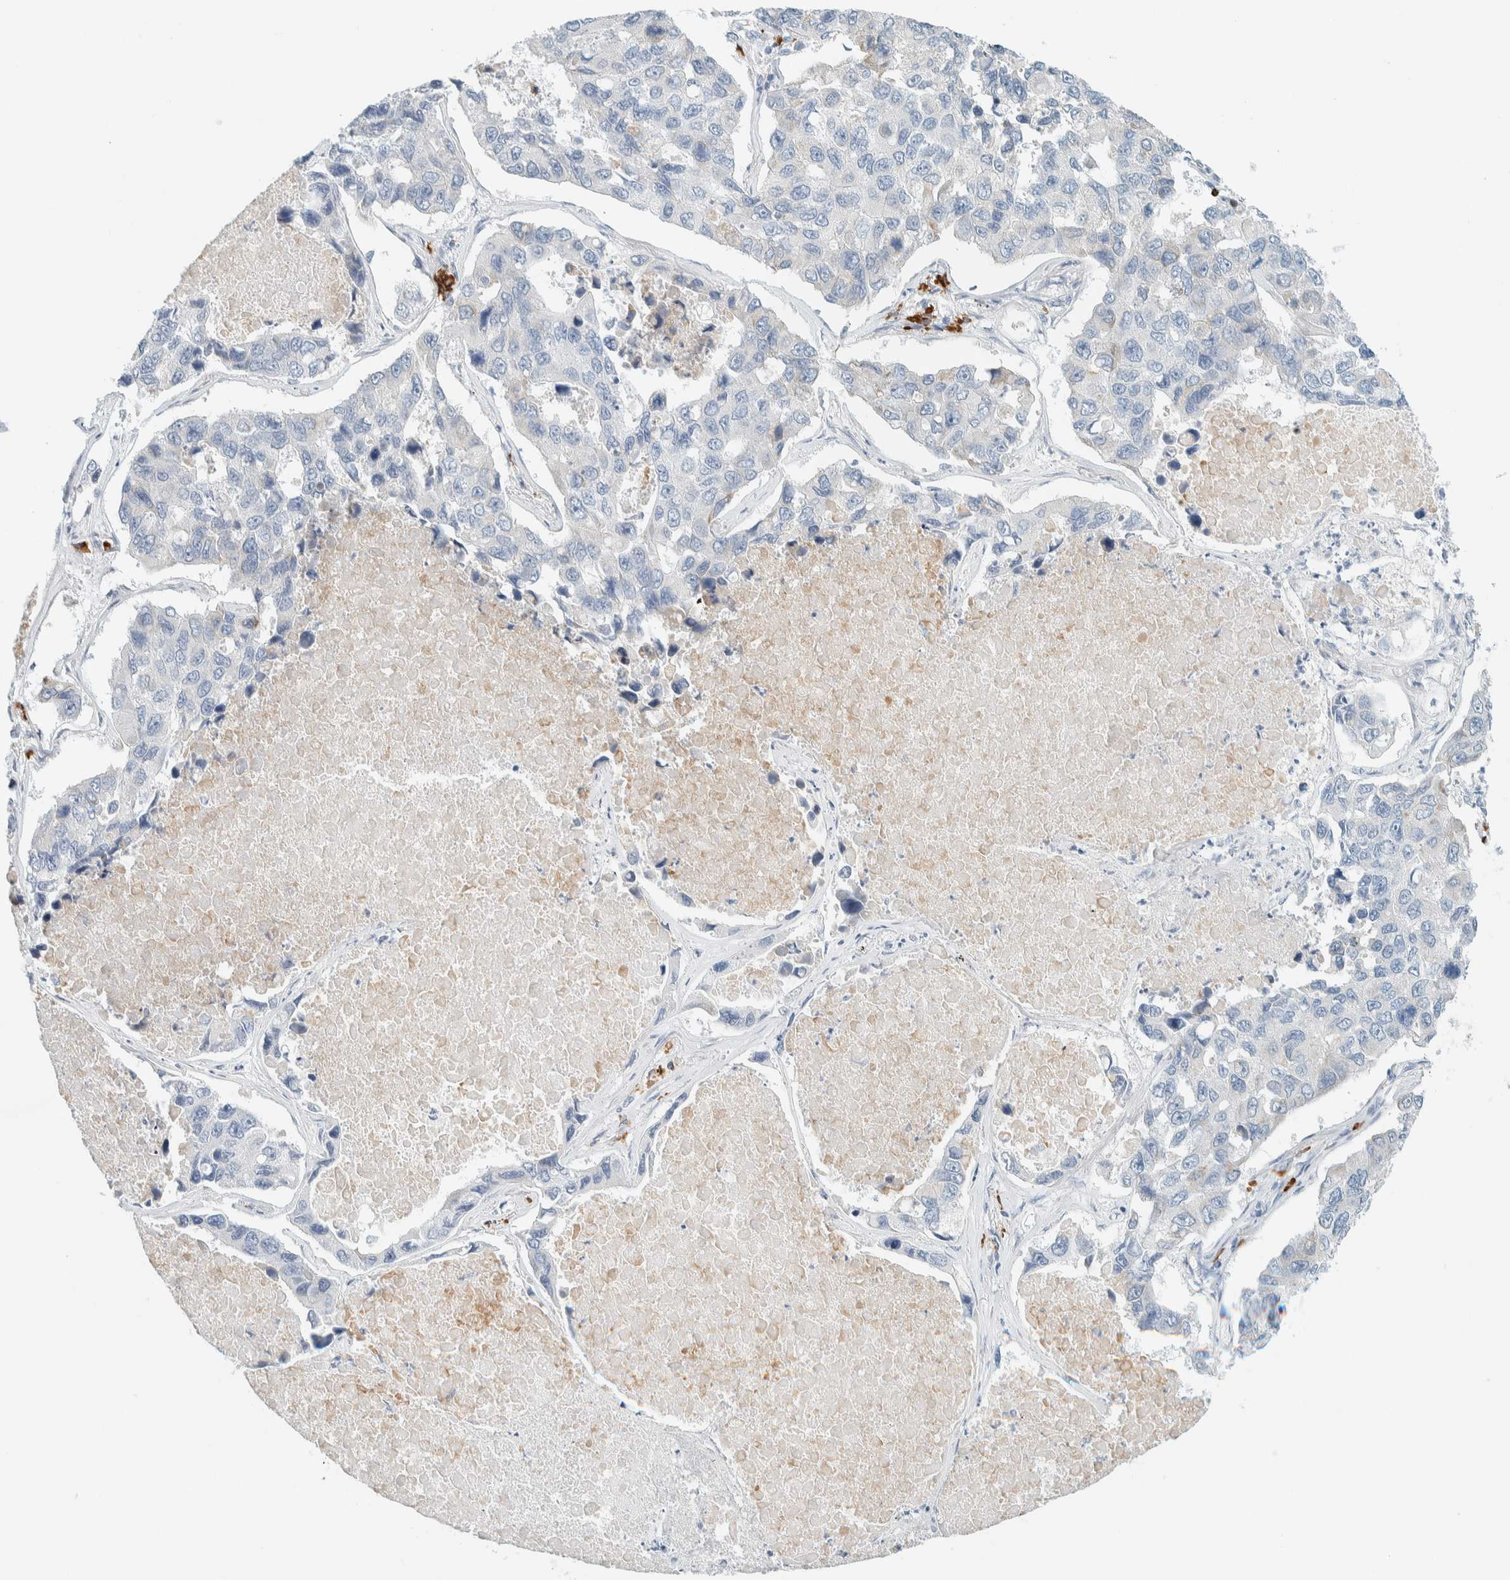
{"staining": {"intensity": "negative", "quantity": "none", "location": "none"}, "tissue": "lung cancer", "cell_type": "Tumor cells", "image_type": "cancer", "snomed": [{"axis": "morphology", "description": "Adenocarcinoma, NOS"}, {"axis": "topography", "description": "Lung"}], "caption": "This is an immunohistochemistry image of lung cancer (adenocarcinoma). There is no positivity in tumor cells.", "gene": "ARHGAP27", "patient": {"sex": "male", "age": 64}}